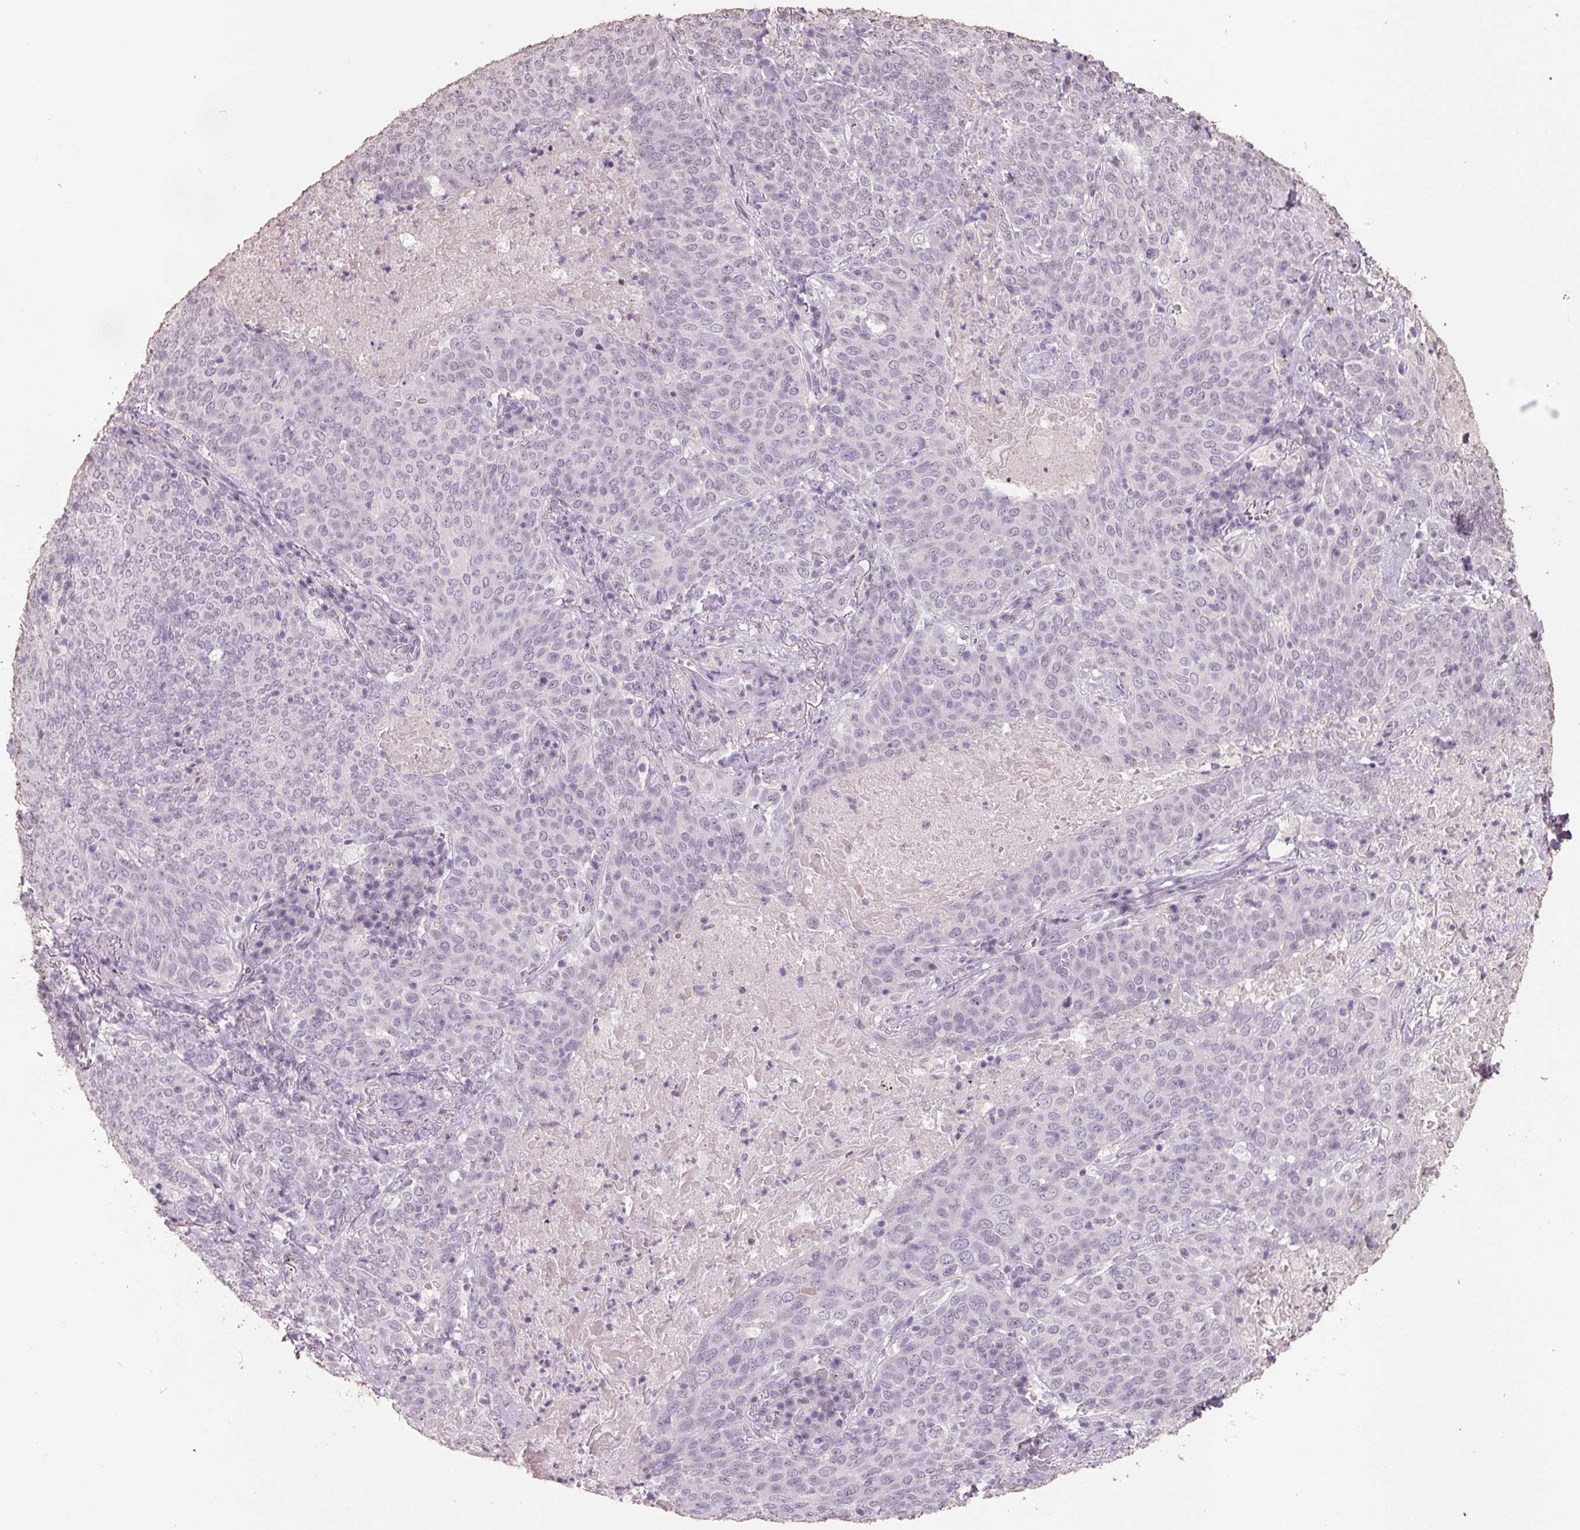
{"staining": {"intensity": "negative", "quantity": "none", "location": "none"}, "tissue": "lung cancer", "cell_type": "Tumor cells", "image_type": "cancer", "snomed": [{"axis": "morphology", "description": "Squamous cell carcinoma, NOS"}, {"axis": "topography", "description": "Lung"}], "caption": "IHC of squamous cell carcinoma (lung) displays no positivity in tumor cells.", "gene": "FTCD", "patient": {"sex": "male", "age": 82}}